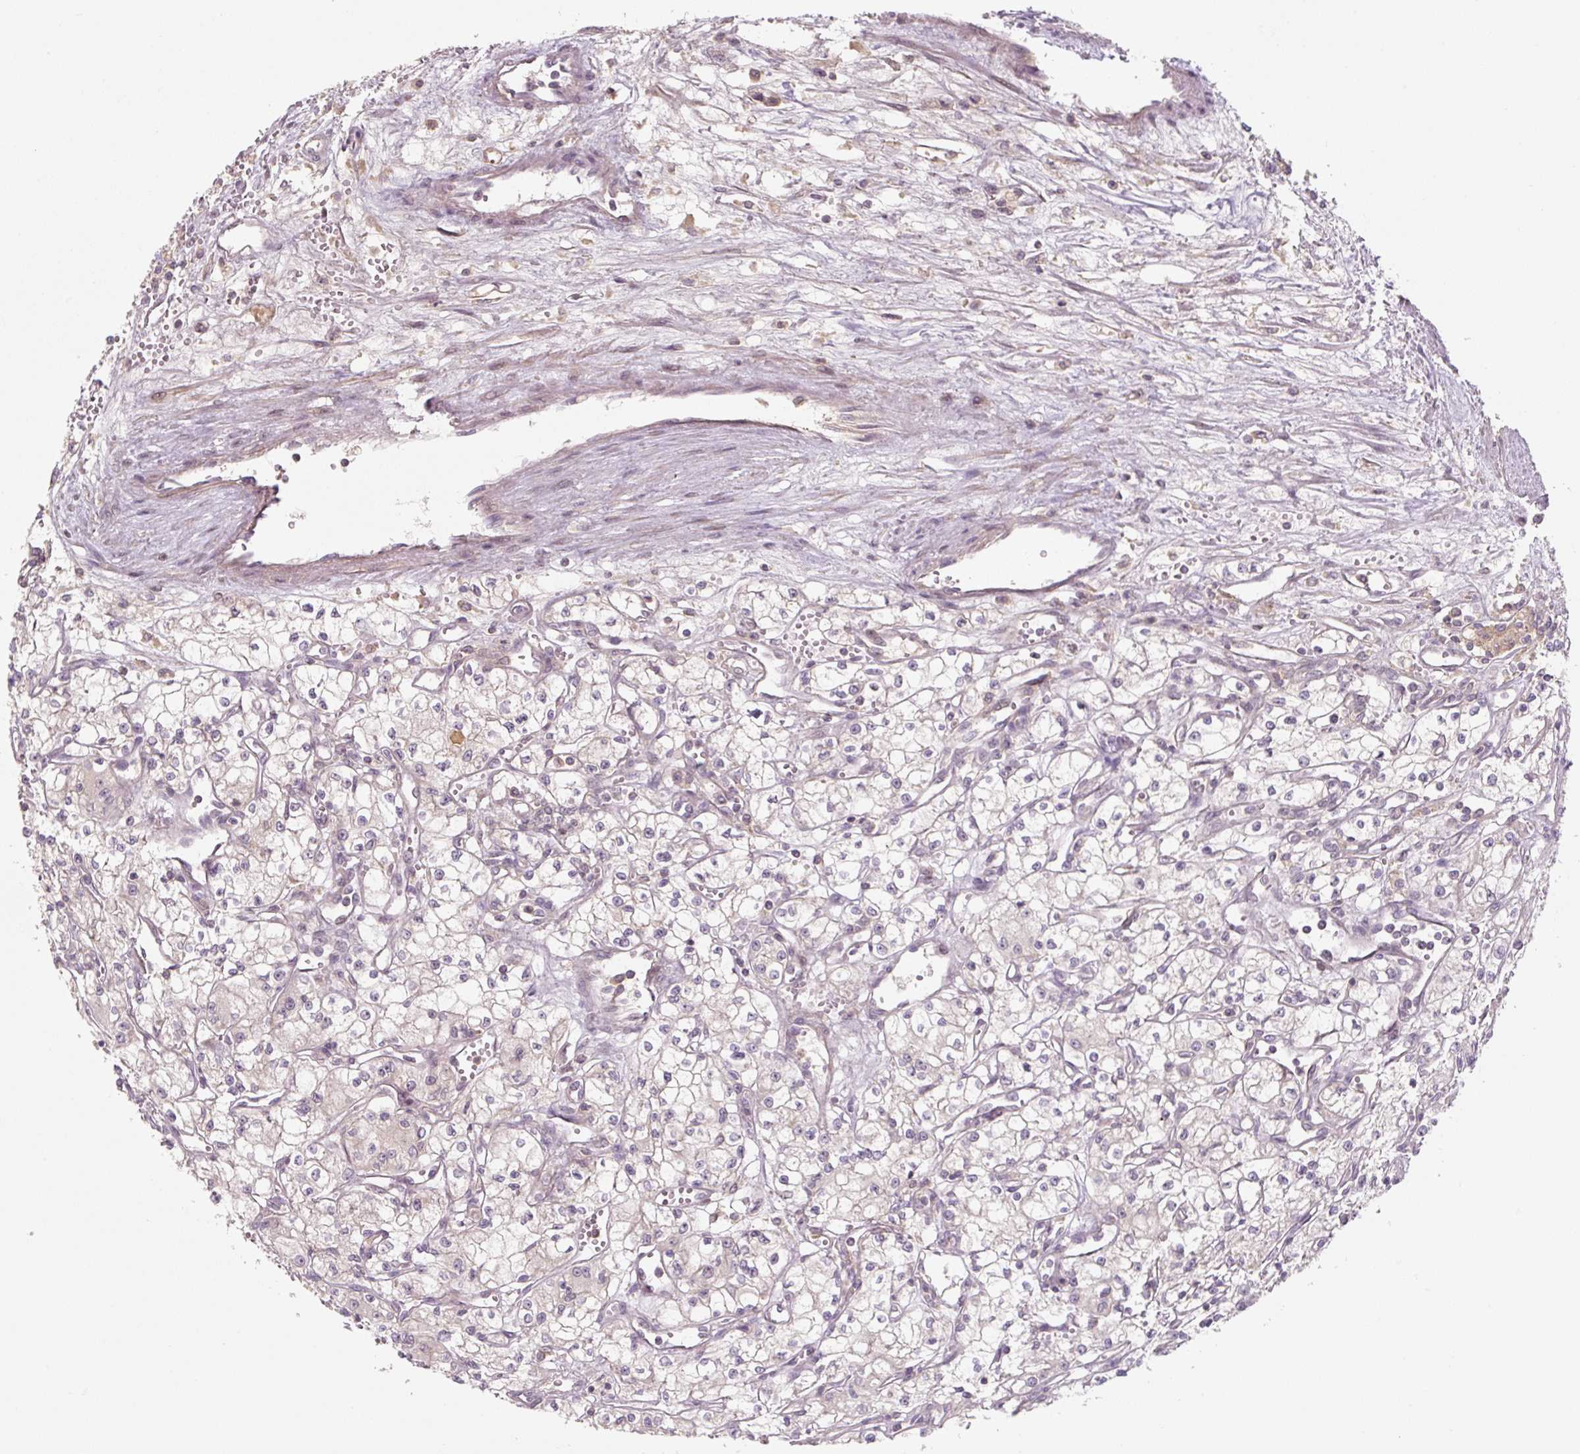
{"staining": {"intensity": "negative", "quantity": "none", "location": "none"}, "tissue": "renal cancer", "cell_type": "Tumor cells", "image_type": "cancer", "snomed": [{"axis": "morphology", "description": "Adenocarcinoma, NOS"}, {"axis": "topography", "description": "Kidney"}], "caption": "Tumor cells show no significant protein positivity in renal cancer.", "gene": "C2orf73", "patient": {"sex": "male", "age": 59}}